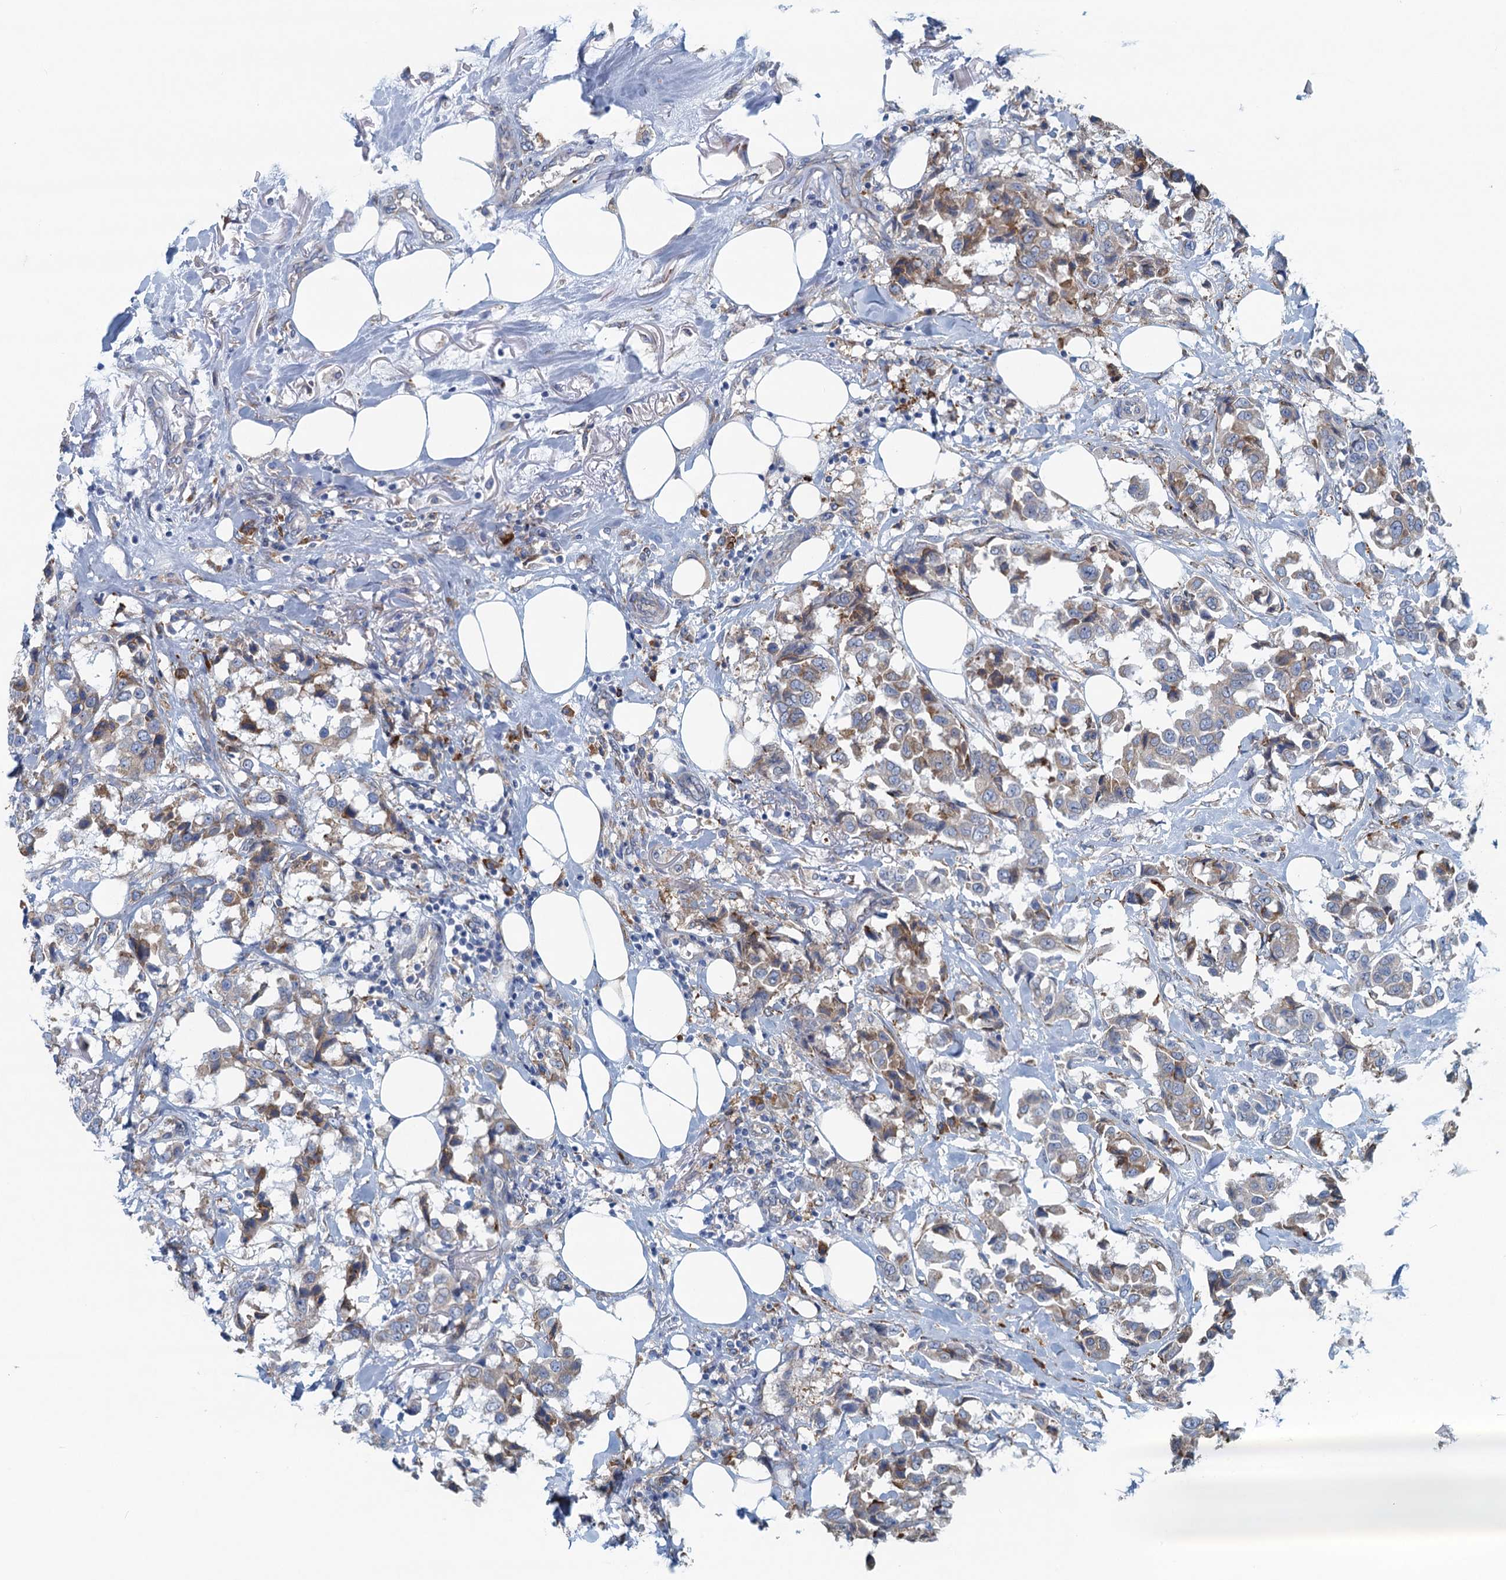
{"staining": {"intensity": "weak", "quantity": ">75%", "location": "cytoplasmic/membranous"}, "tissue": "breast cancer", "cell_type": "Tumor cells", "image_type": "cancer", "snomed": [{"axis": "morphology", "description": "Duct carcinoma"}, {"axis": "topography", "description": "Breast"}], "caption": "Breast cancer (invasive ductal carcinoma) stained with DAB immunohistochemistry (IHC) shows low levels of weak cytoplasmic/membranous expression in approximately >75% of tumor cells.", "gene": "MYDGF", "patient": {"sex": "female", "age": 80}}